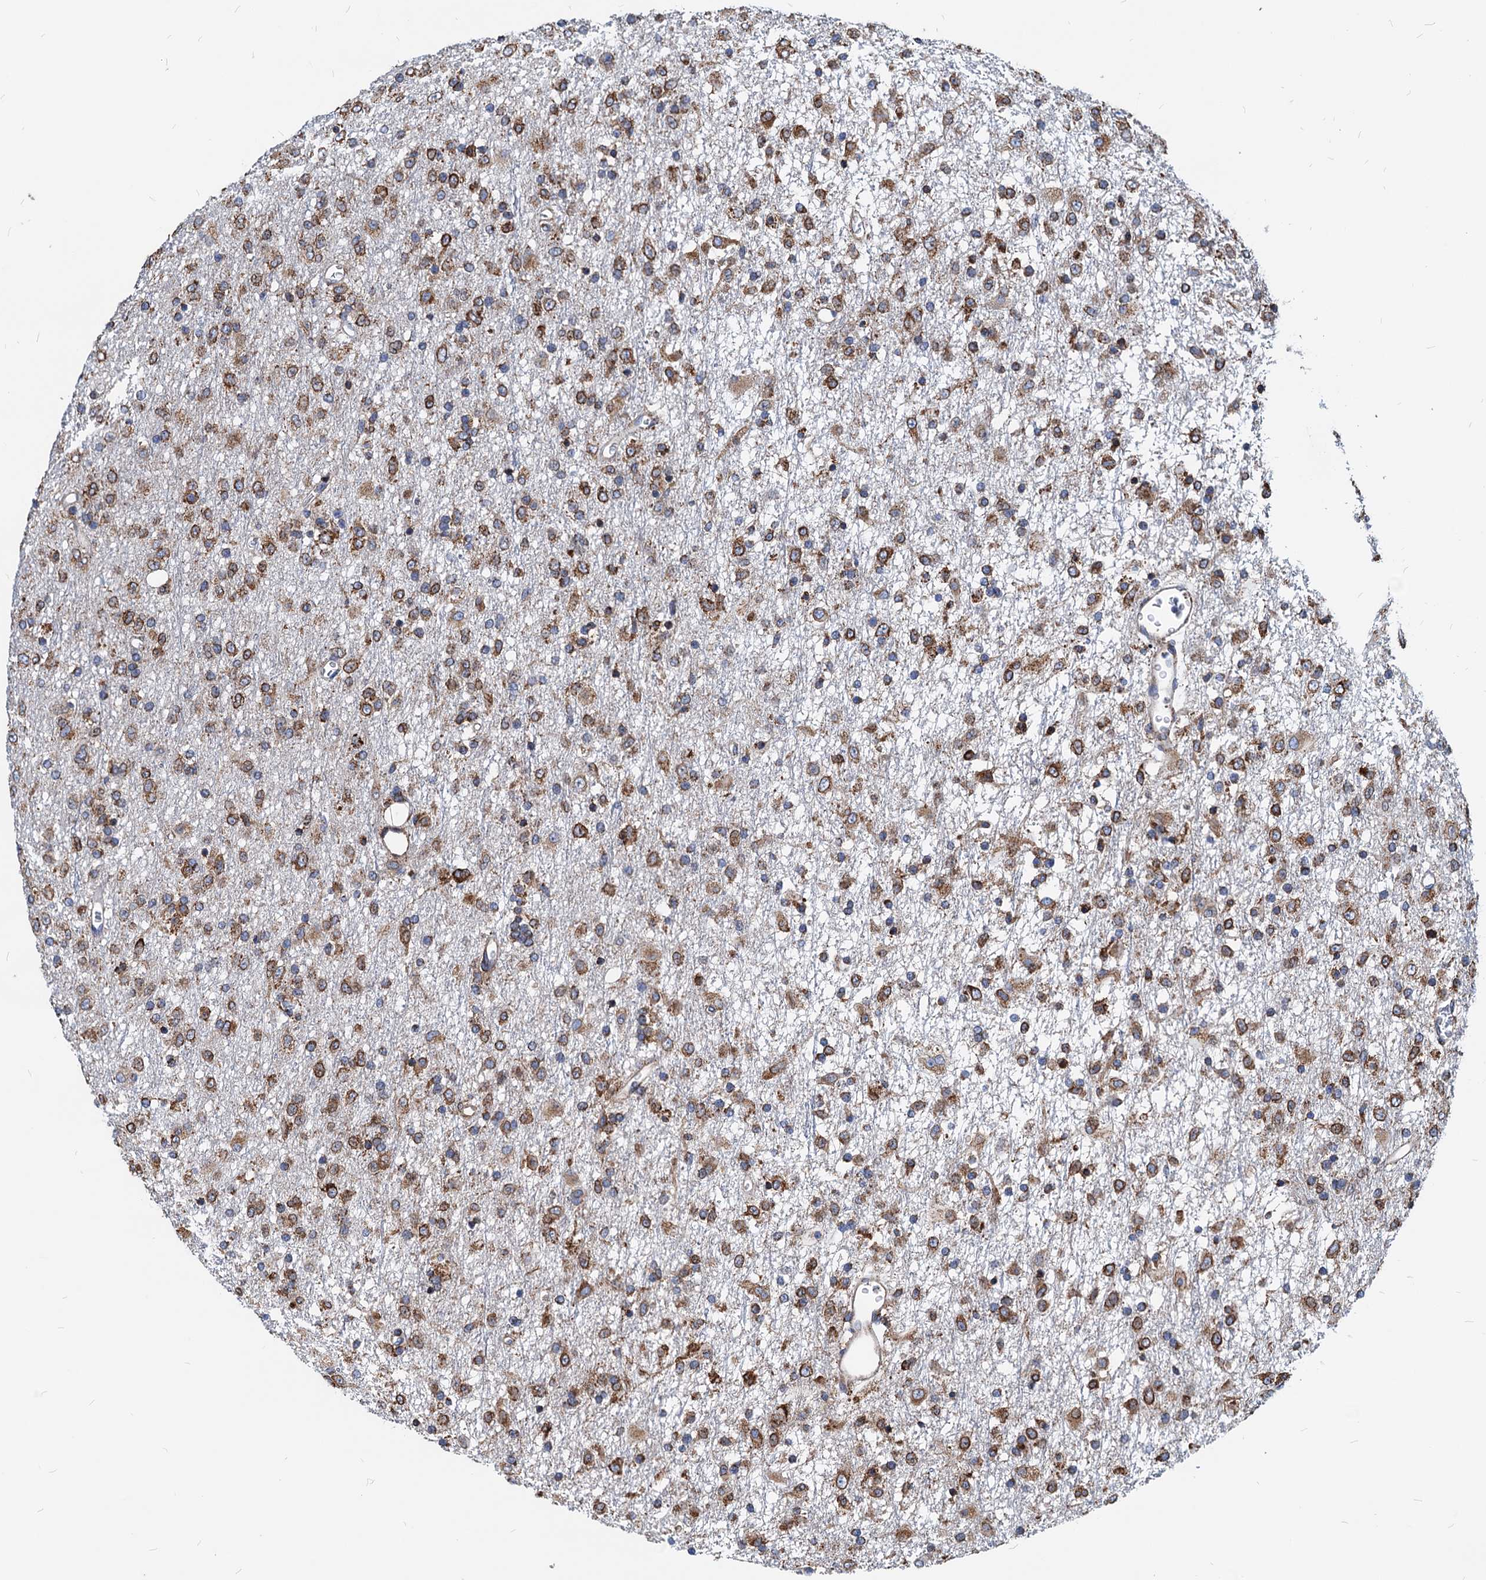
{"staining": {"intensity": "moderate", "quantity": ">75%", "location": "cytoplasmic/membranous"}, "tissue": "glioma", "cell_type": "Tumor cells", "image_type": "cancer", "snomed": [{"axis": "morphology", "description": "Glioma, malignant, Low grade"}, {"axis": "topography", "description": "Brain"}], "caption": "Immunohistochemistry (IHC) staining of glioma, which demonstrates medium levels of moderate cytoplasmic/membranous expression in about >75% of tumor cells indicating moderate cytoplasmic/membranous protein expression. The staining was performed using DAB (3,3'-diaminobenzidine) (brown) for protein detection and nuclei were counterstained in hematoxylin (blue).", "gene": "HSPA5", "patient": {"sex": "male", "age": 65}}